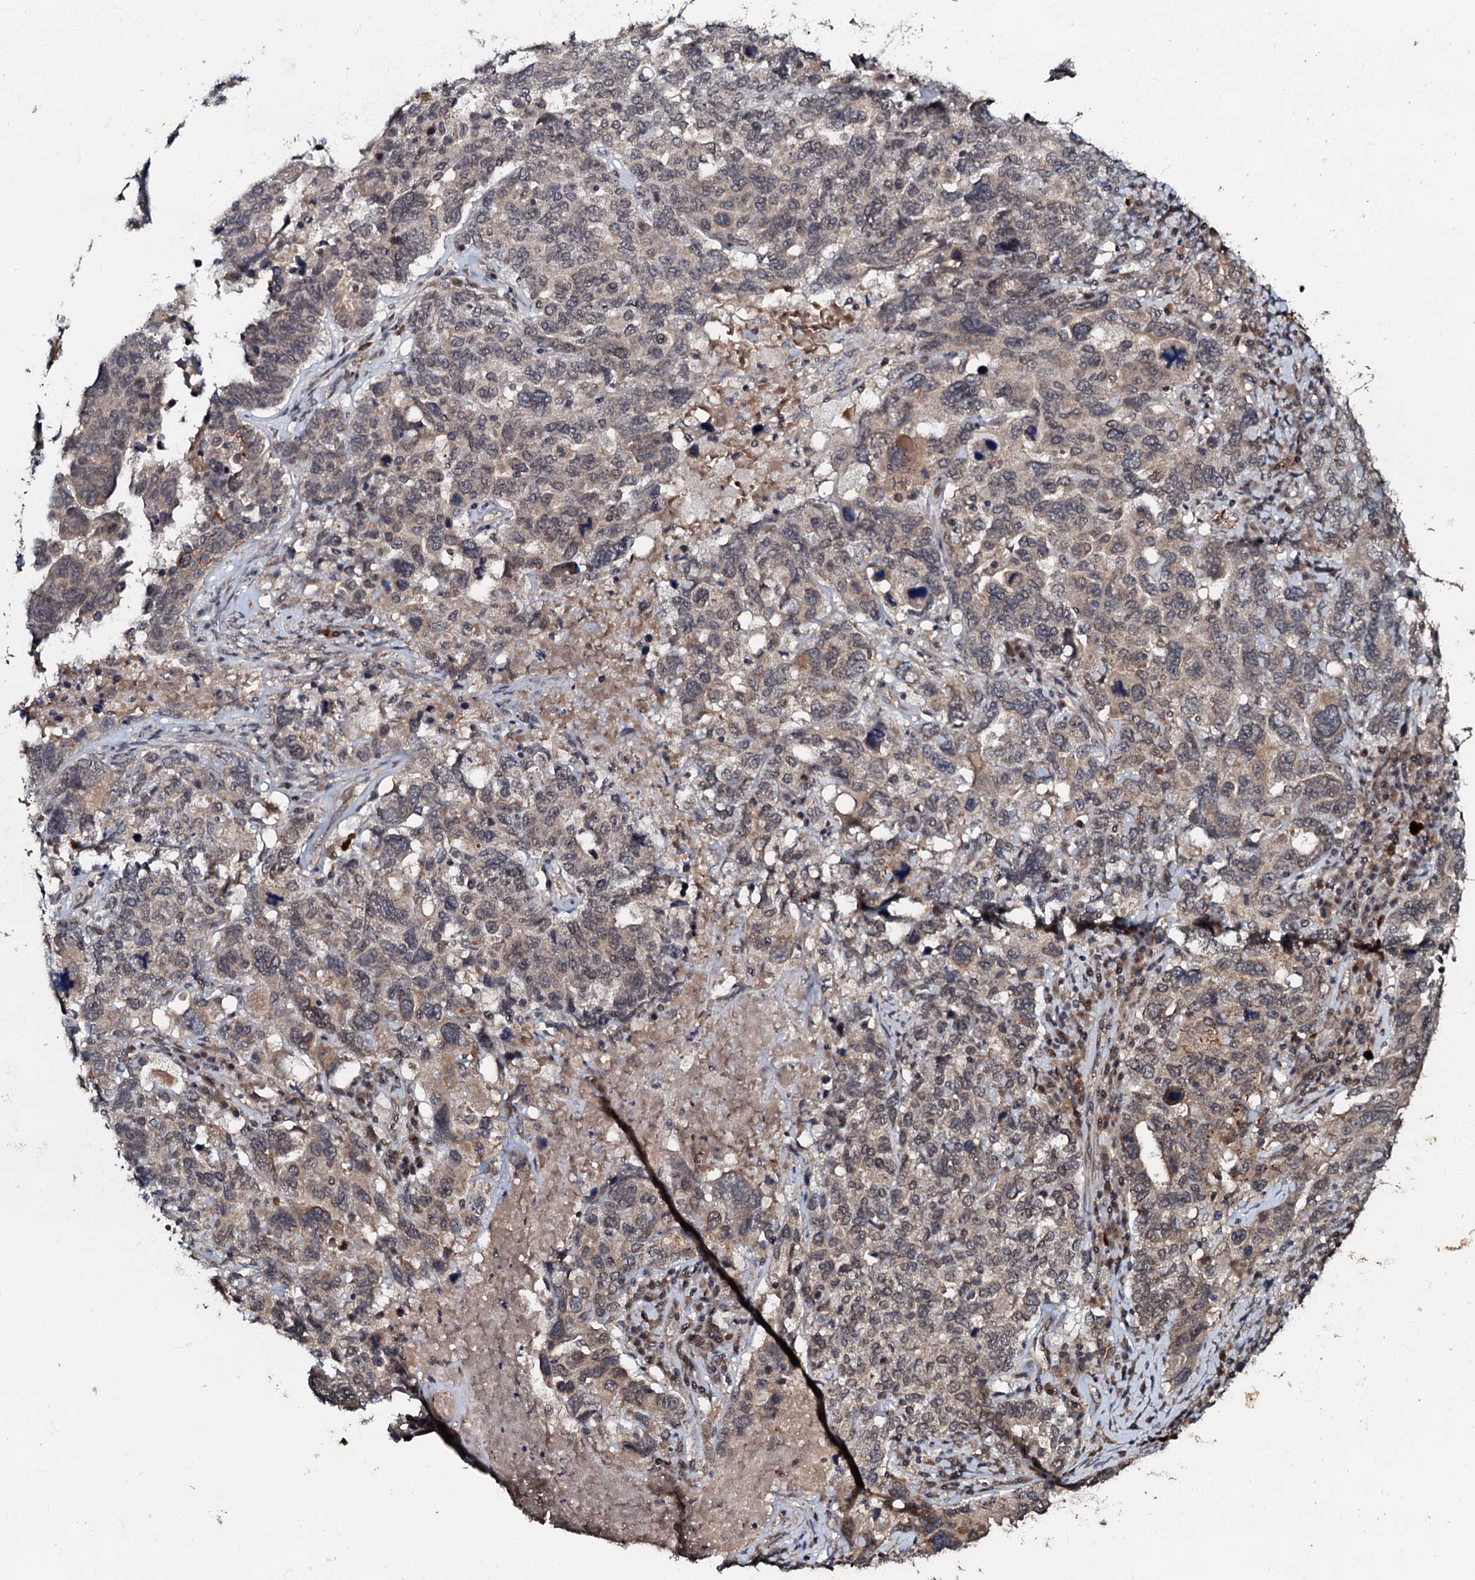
{"staining": {"intensity": "weak", "quantity": "<25%", "location": "cytoplasmic/membranous"}, "tissue": "ovarian cancer", "cell_type": "Tumor cells", "image_type": "cancer", "snomed": [{"axis": "morphology", "description": "Carcinoma, endometroid"}, {"axis": "topography", "description": "Ovary"}], "caption": "This is a image of IHC staining of ovarian endometroid carcinoma, which shows no expression in tumor cells.", "gene": "MANSC4", "patient": {"sex": "female", "age": 62}}